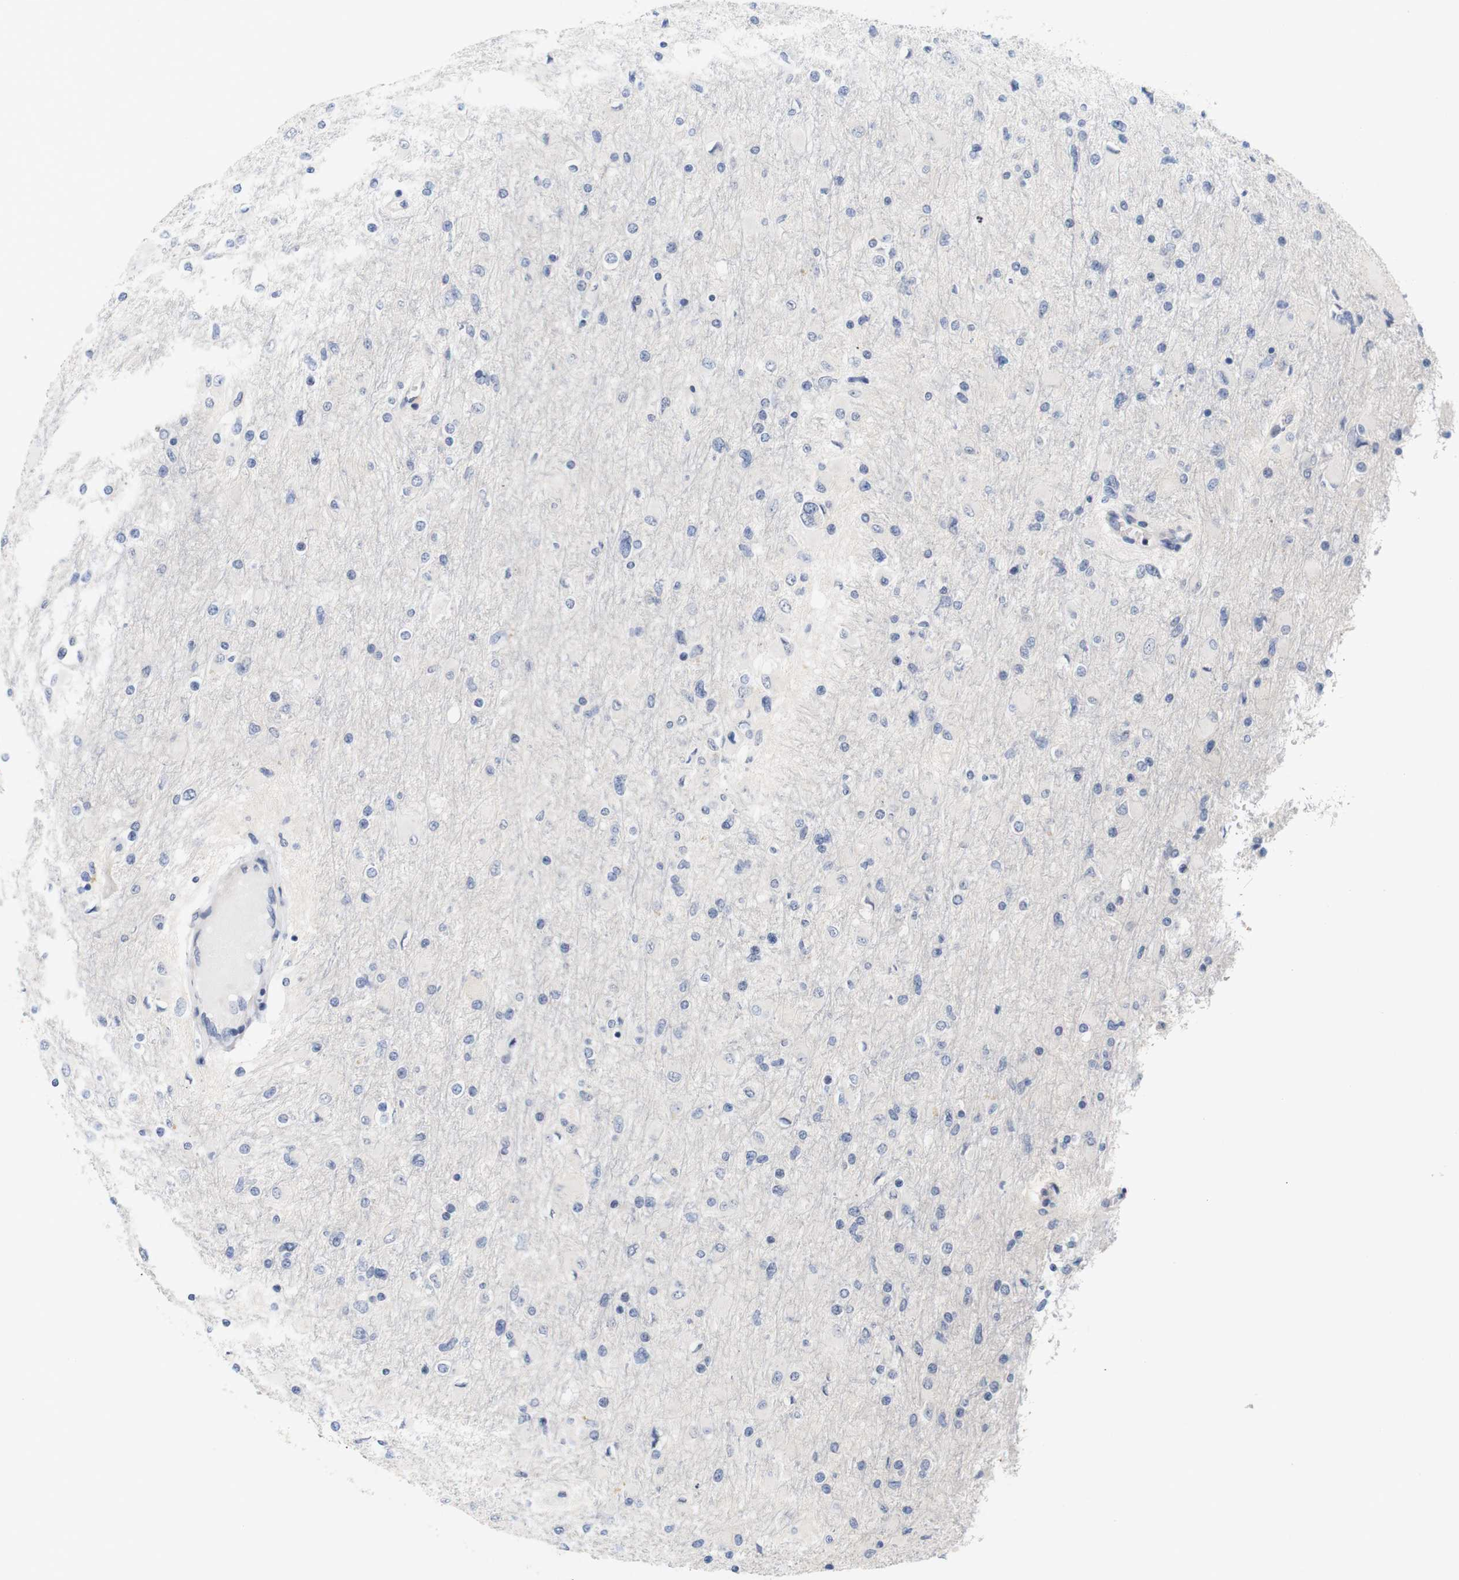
{"staining": {"intensity": "negative", "quantity": "none", "location": "none"}, "tissue": "glioma", "cell_type": "Tumor cells", "image_type": "cancer", "snomed": [{"axis": "morphology", "description": "Glioma, malignant, High grade"}, {"axis": "topography", "description": "Cerebral cortex"}], "caption": "Tumor cells are negative for brown protein staining in malignant glioma (high-grade).", "gene": "CYB561", "patient": {"sex": "female", "age": 36}}